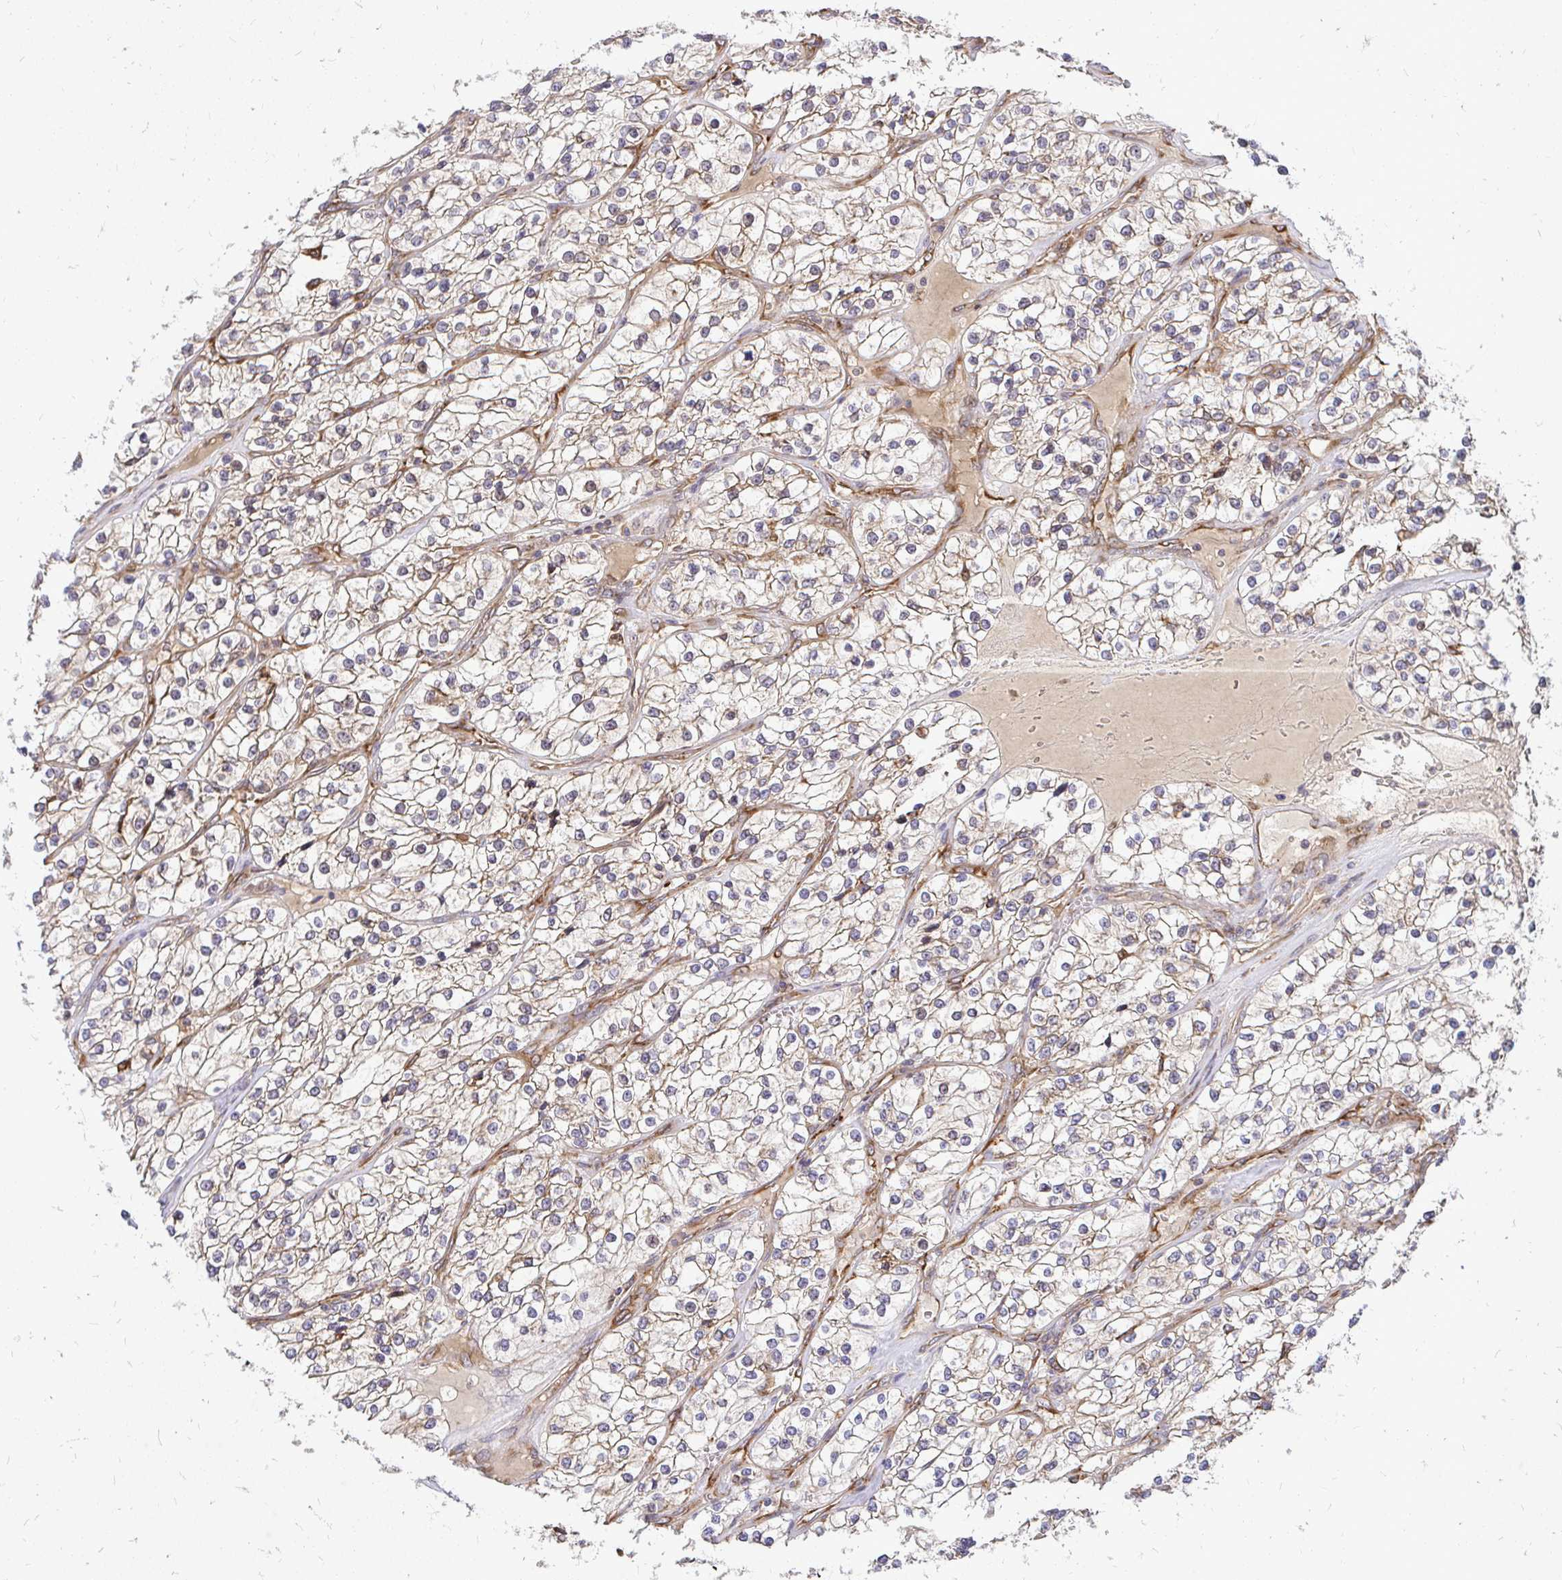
{"staining": {"intensity": "moderate", "quantity": "25%-75%", "location": "cytoplasmic/membranous"}, "tissue": "renal cancer", "cell_type": "Tumor cells", "image_type": "cancer", "snomed": [{"axis": "morphology", "description": "Adenocarcinoma, NOS"}, {"axis": "topography", "description": "Kidney"}], "caption": "High-power microscopy captured an immunohistochemistry photomicrograph of renal cancer, revealing moderate cytoplasmic/membranous expression in about 25%-75% of tumor cells.", "gene": "NAALAD2", "patient": {"sex": "female", "age": 57}}